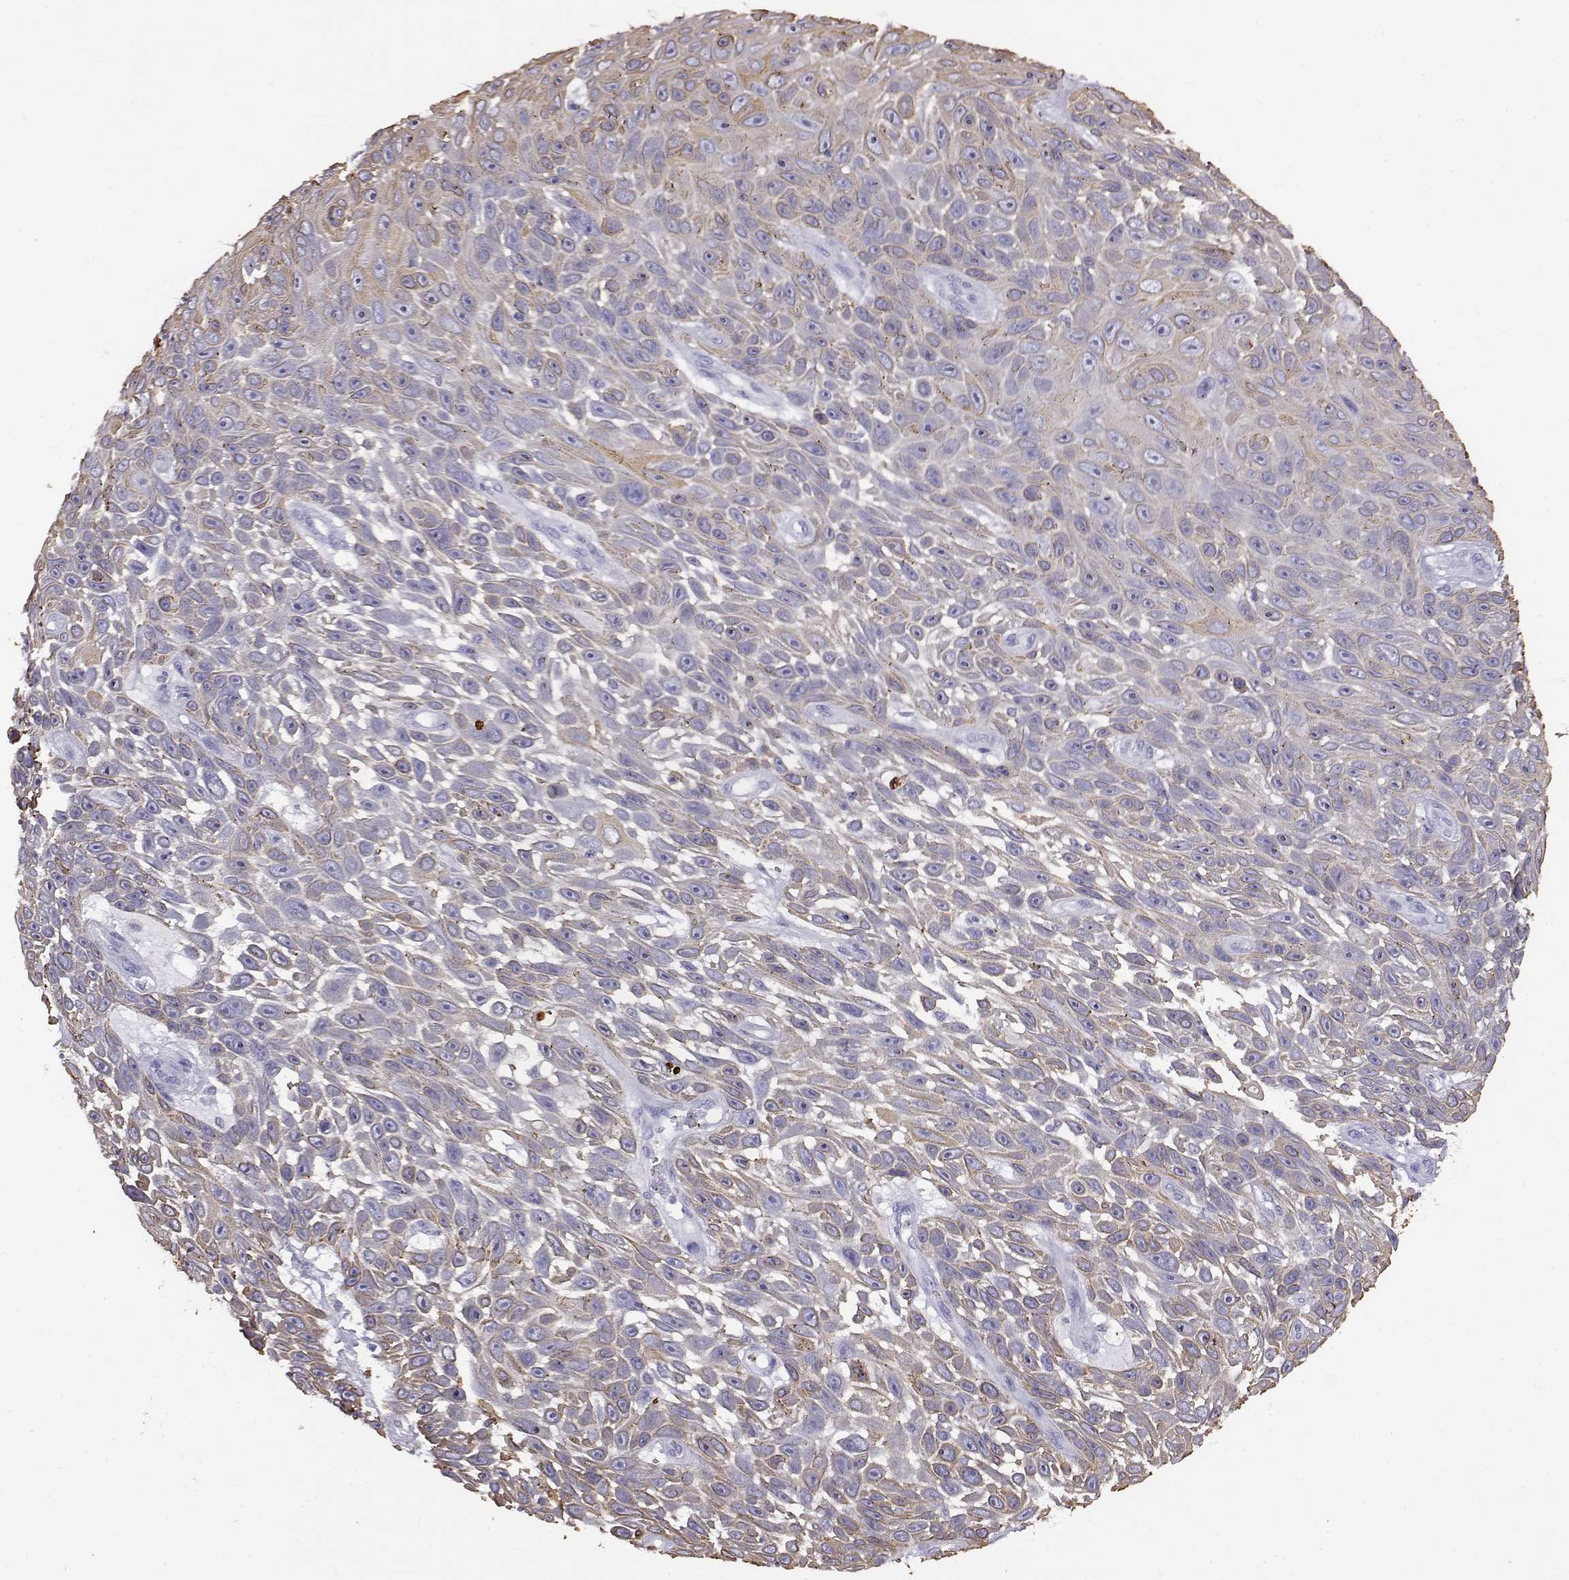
{"staining": {"intensity": "moderate", "quantity": "<25%", "location": "cytoplasmic/membranous"}, "tissue": "skin cancer", "cell_type": "Tumor cells", "image_type": "cancer", "snomed": [{"axis": "morphology", "description": "Squamous cell carcinoma, NOS"}, {"axis": "topography", "description": "Skin"}], "caption": "Brown immunohistochemical staining in squamous cell carcinoma (skin) demonstrates moderate cytoplasmic/membranous staining in about <25% of tumor cells.", "gene": "AKR1B1", "patient": {"sex": "male", "age": 82}}